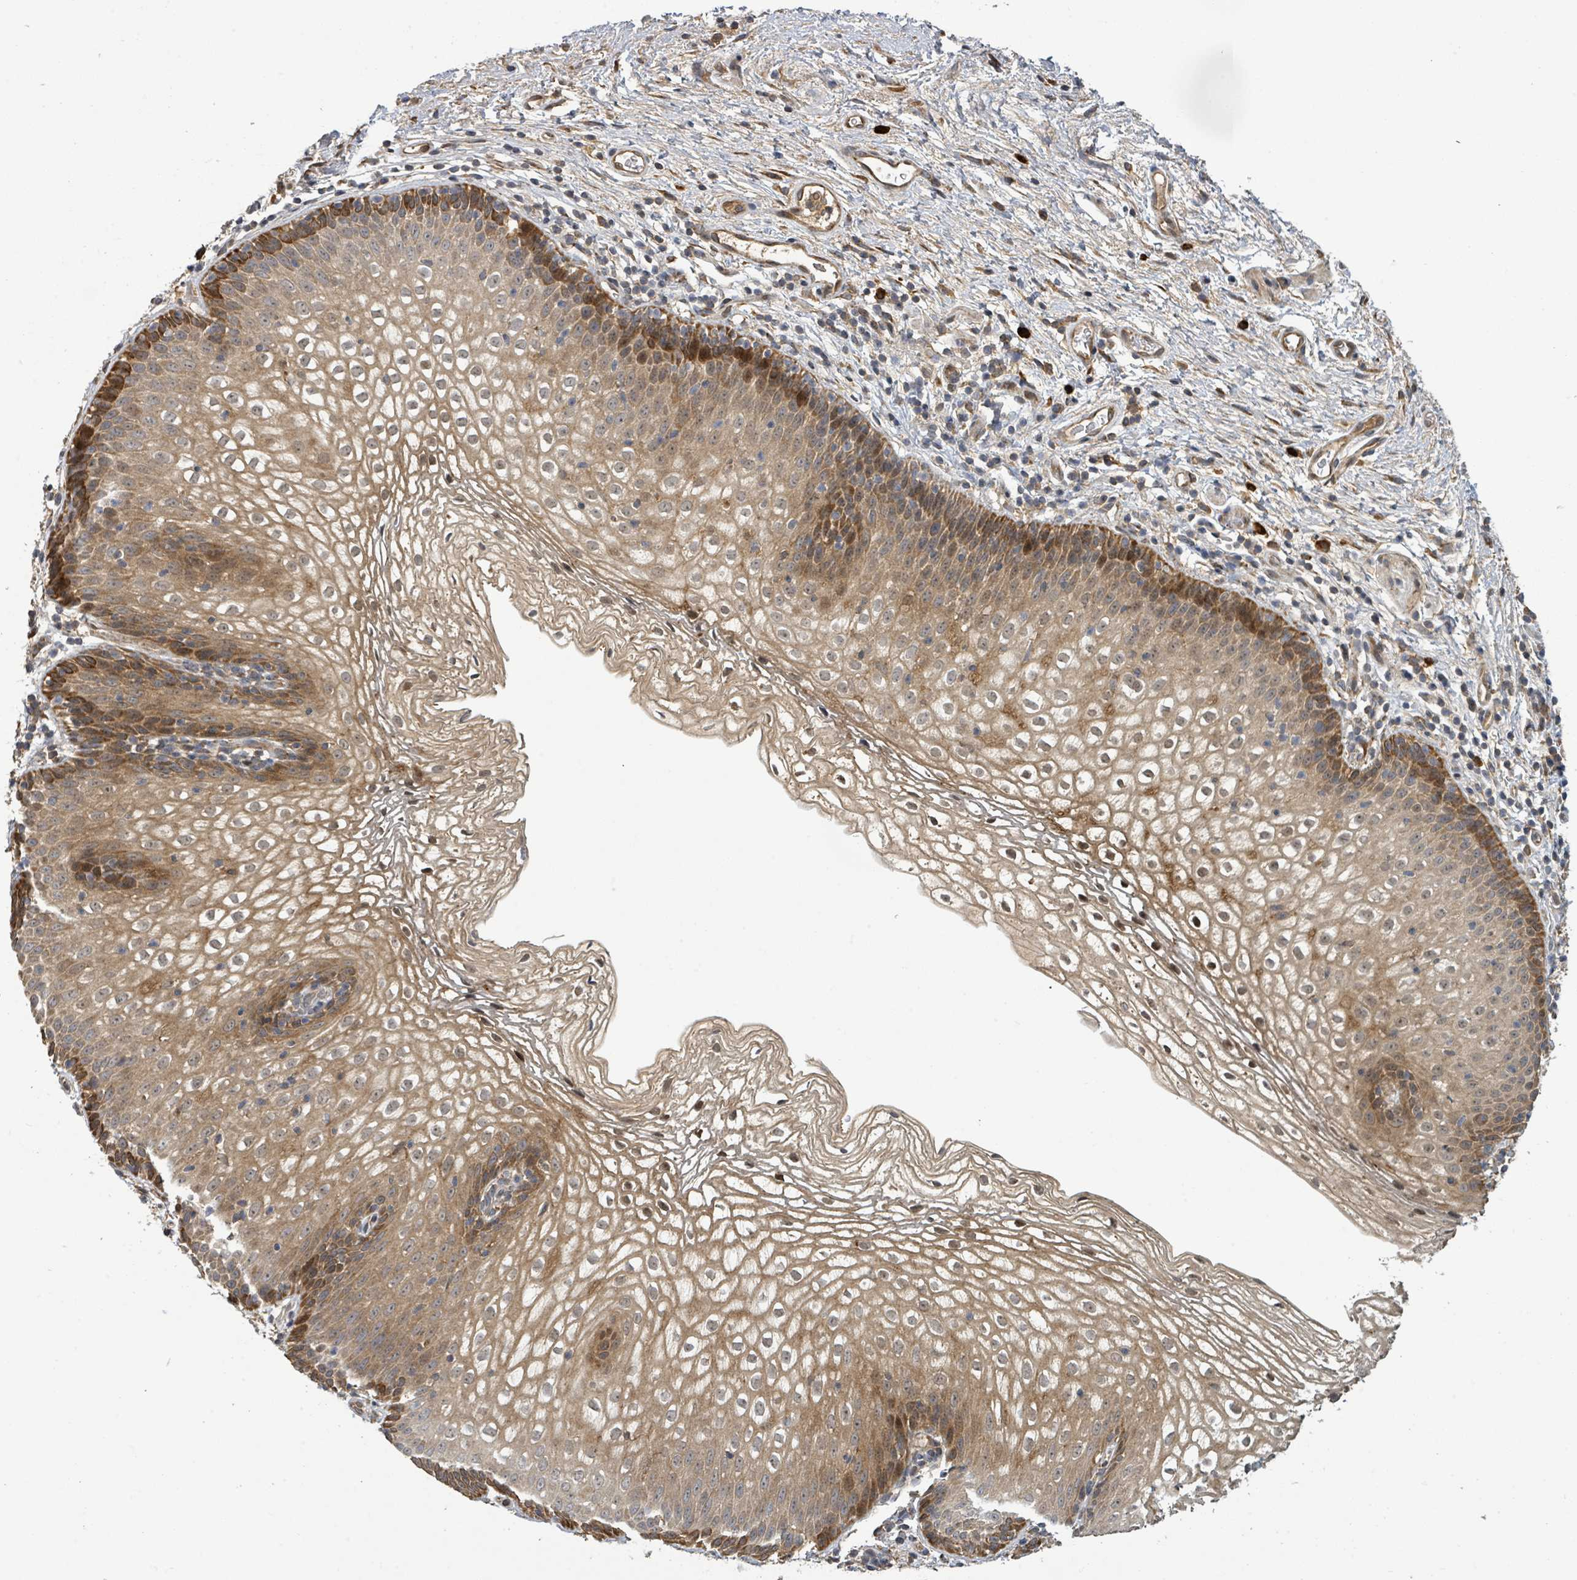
{"staining": {"intensity": "moderate", "quantity": ">75%", "location": "cytoplasmic/membranous"}, "tissue": "vagina", "cell_type": "Squamous epithelial cells", "image_type": "normal", "snomed": [{"axis": "morphology", "description": "Normal tissue, NOS"}, {"axis": "topography", "description": "Vagina"}], "caption": "Immunohistochemistry (IHC) of normal human vagina shows medium levels of moderate cytoplasmic/membranous expression in approximately >75% of squamous epithelial cells. (DAB (3,3'-diaminobenzidine) = brown stain, brightfield microscopy at high magnification).", "gene": "STARD4", "patient": {"sex": "female", "age": 47}}